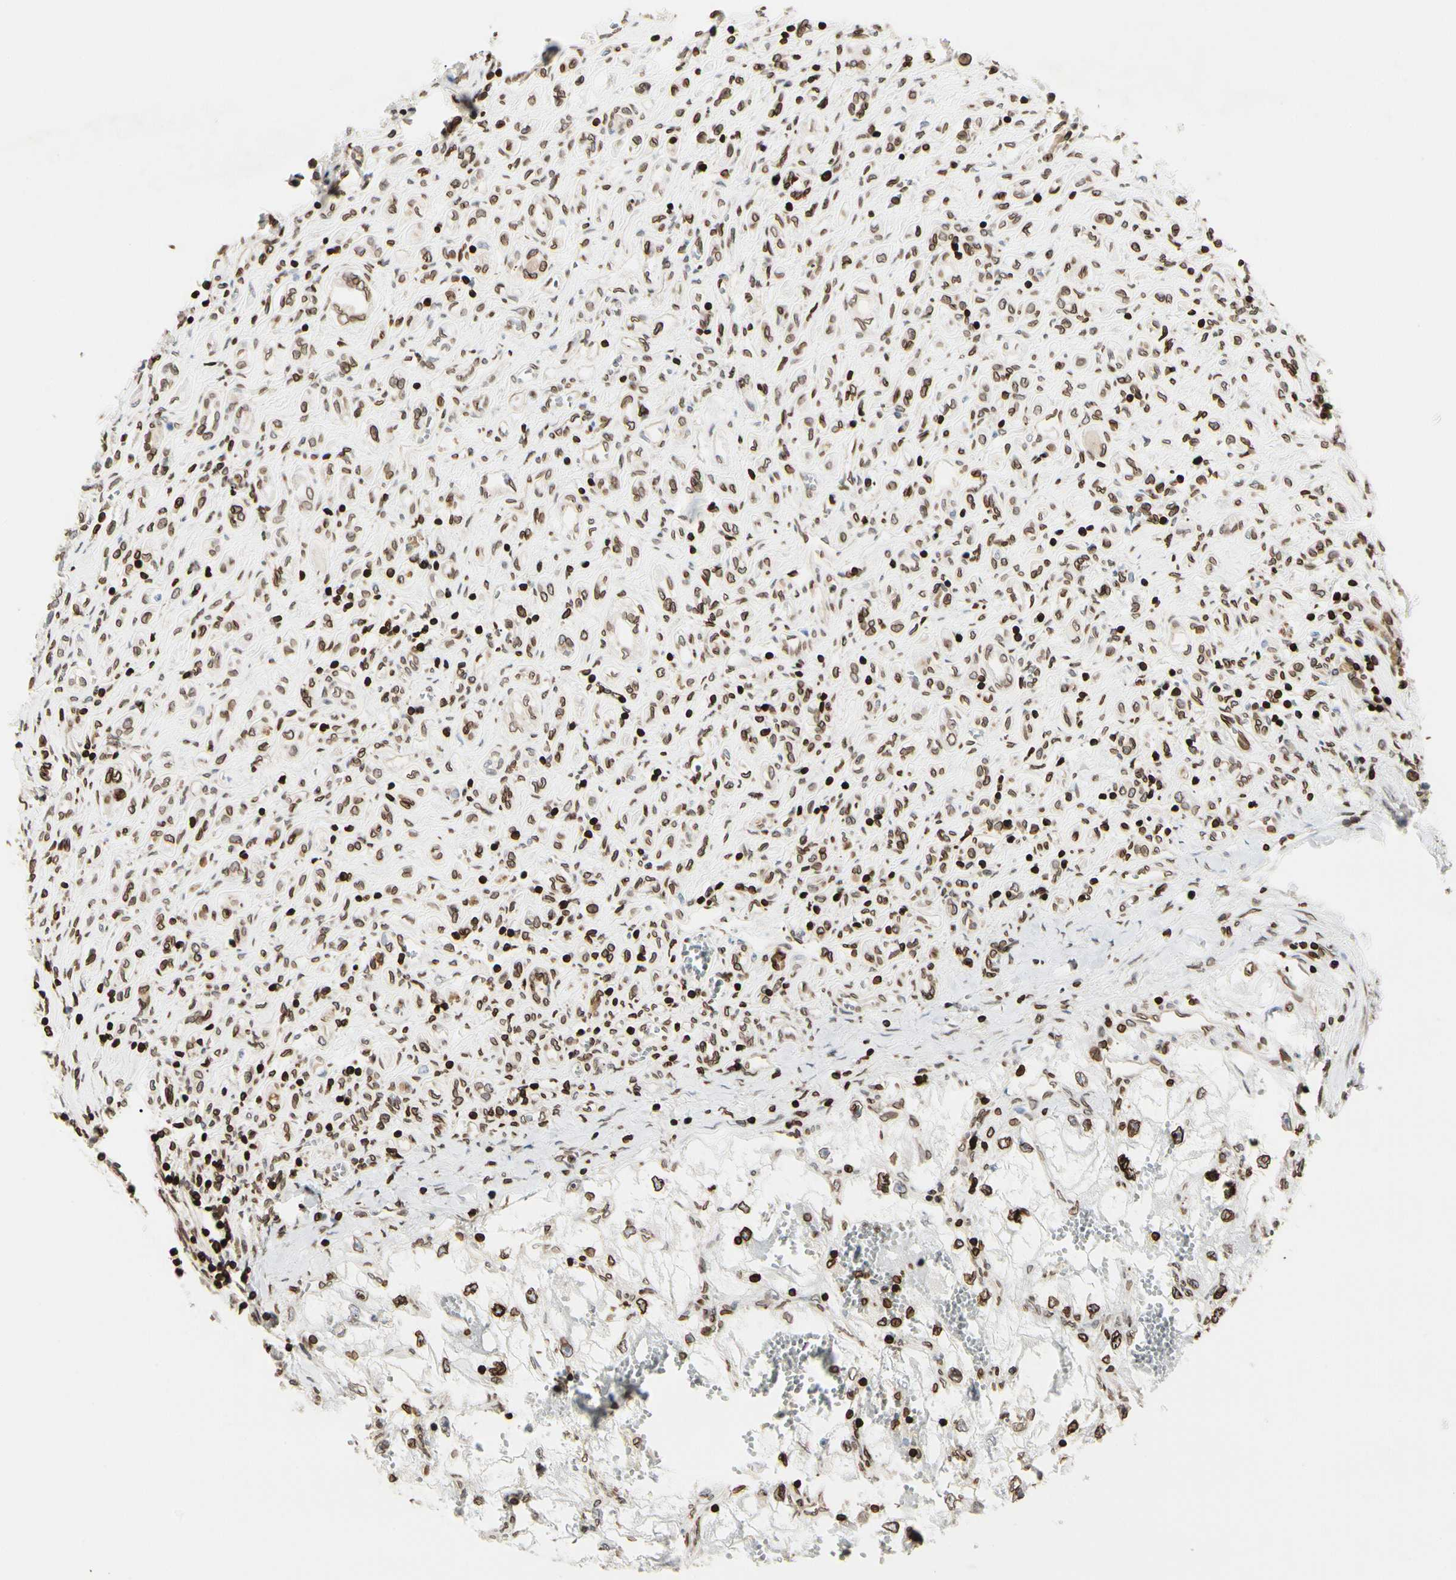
{"staining": {"intensity": "strong", "quantity": ">75%", "location": "cytoplasmic/membranous,nuclear"}, "tissue": "renal cancer", "cell_type": "Tumor cells", "image_type": "cancer", "snomed": [{"axis": "morphology", "description": "Adenocarcinoma, NOS"}, {"axis": "topography", "description": "Kidney"}], "caption": "Immunohistochemical staining of human adenocarcinoma (renal) exhibits strong cytoplasmic/membranous and nuclear protein positivity in approximately >75% of tumor cells.", "gene": "TMPO", "patient": {"sex": "female", "age": 70}}